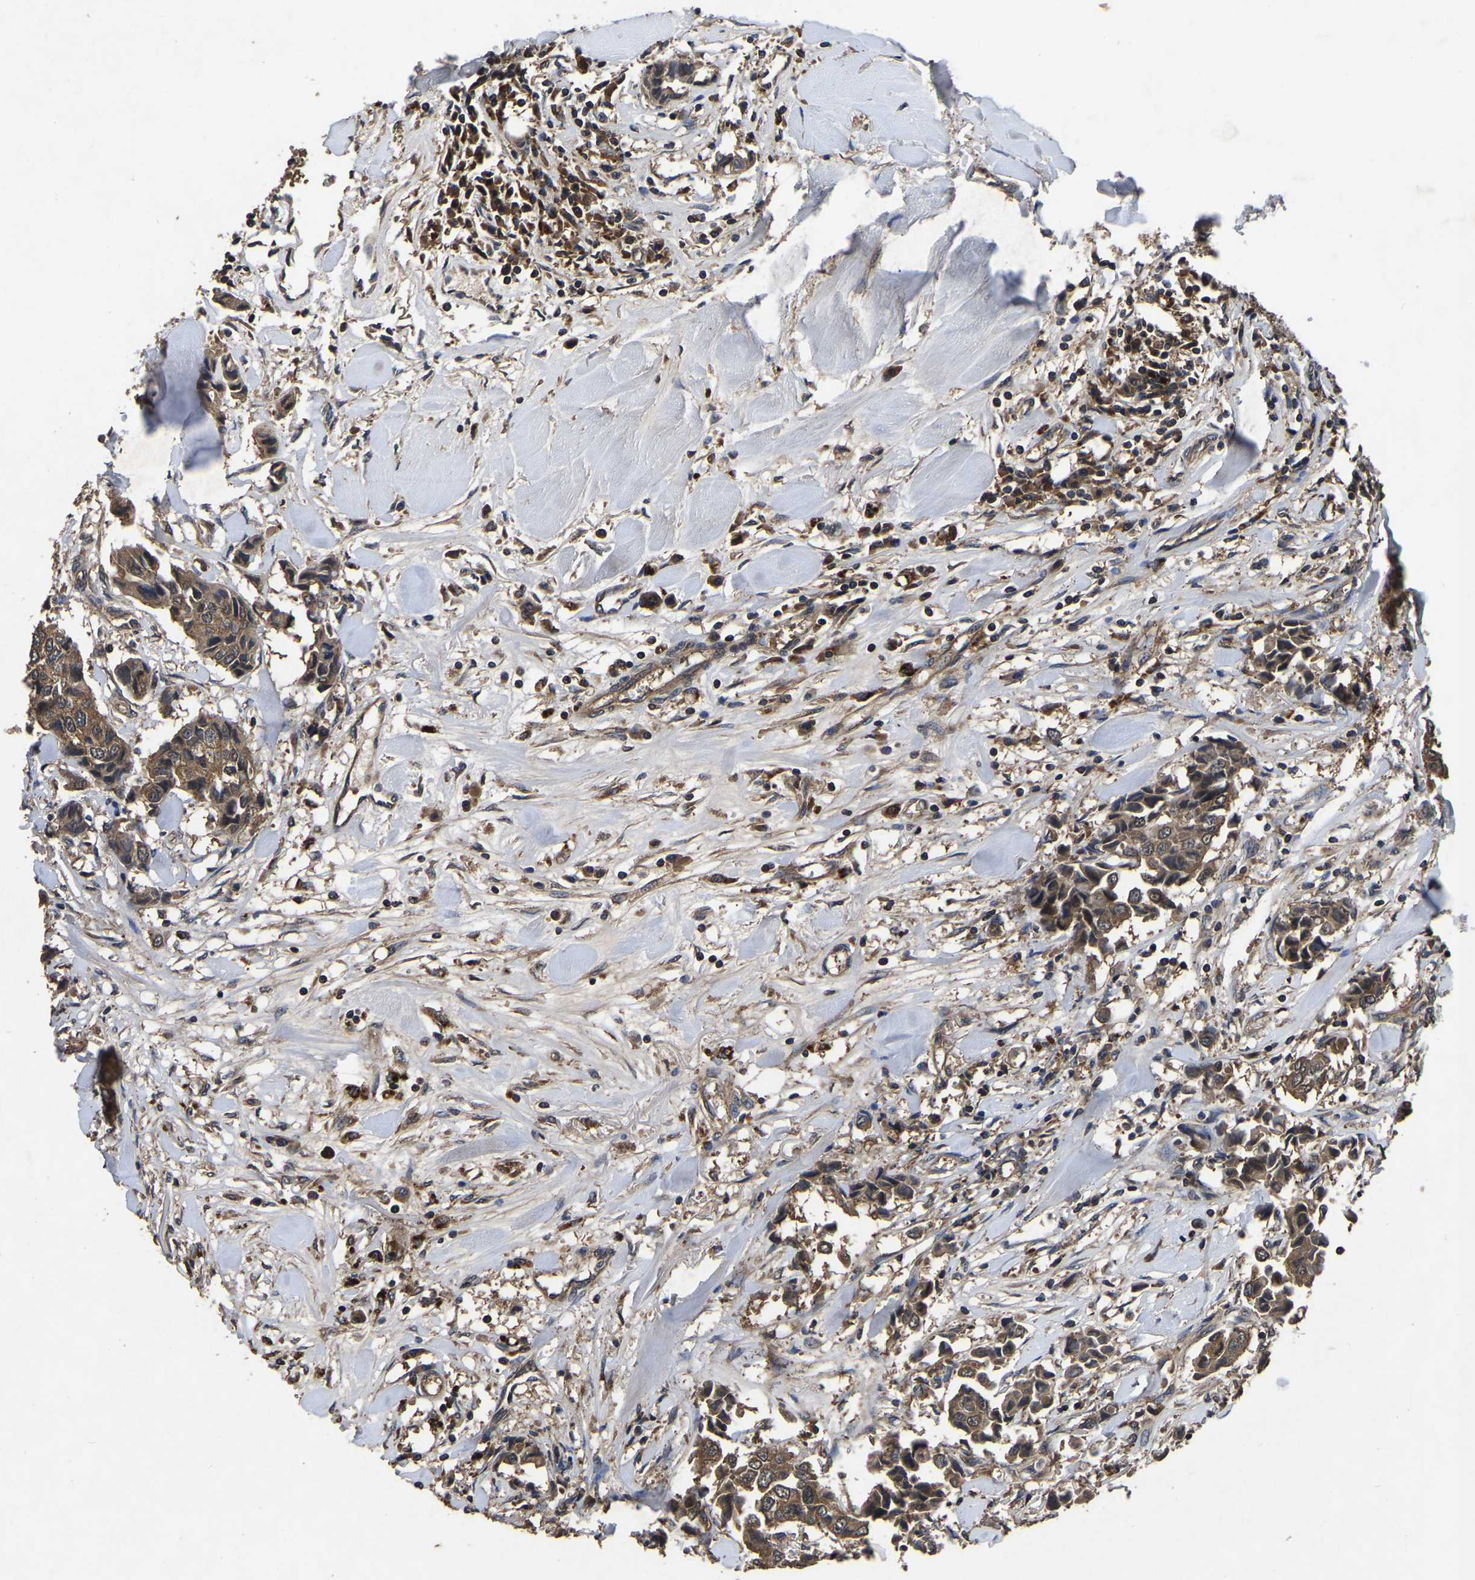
{"staining": {"intensity": "moderate", "quantity": ">75%", "location": "cytoplasmic/membranous"}, "tissue": "breast cancer", "cell_type": "Tumor cells", "image_type": "cancer", "snomed": [{"axis": "morphology", "description": "Duct carcinoma"}, {"axis": "topography", "description": "Breast"}], "caption": "A medium amount of moderate cytoplasmic/membranous staining is present in approximately >75% of tumor cells in breast cancer tissue.", "gene": "CRYZL1", "patient": {"sex": "female", "age": 80}}